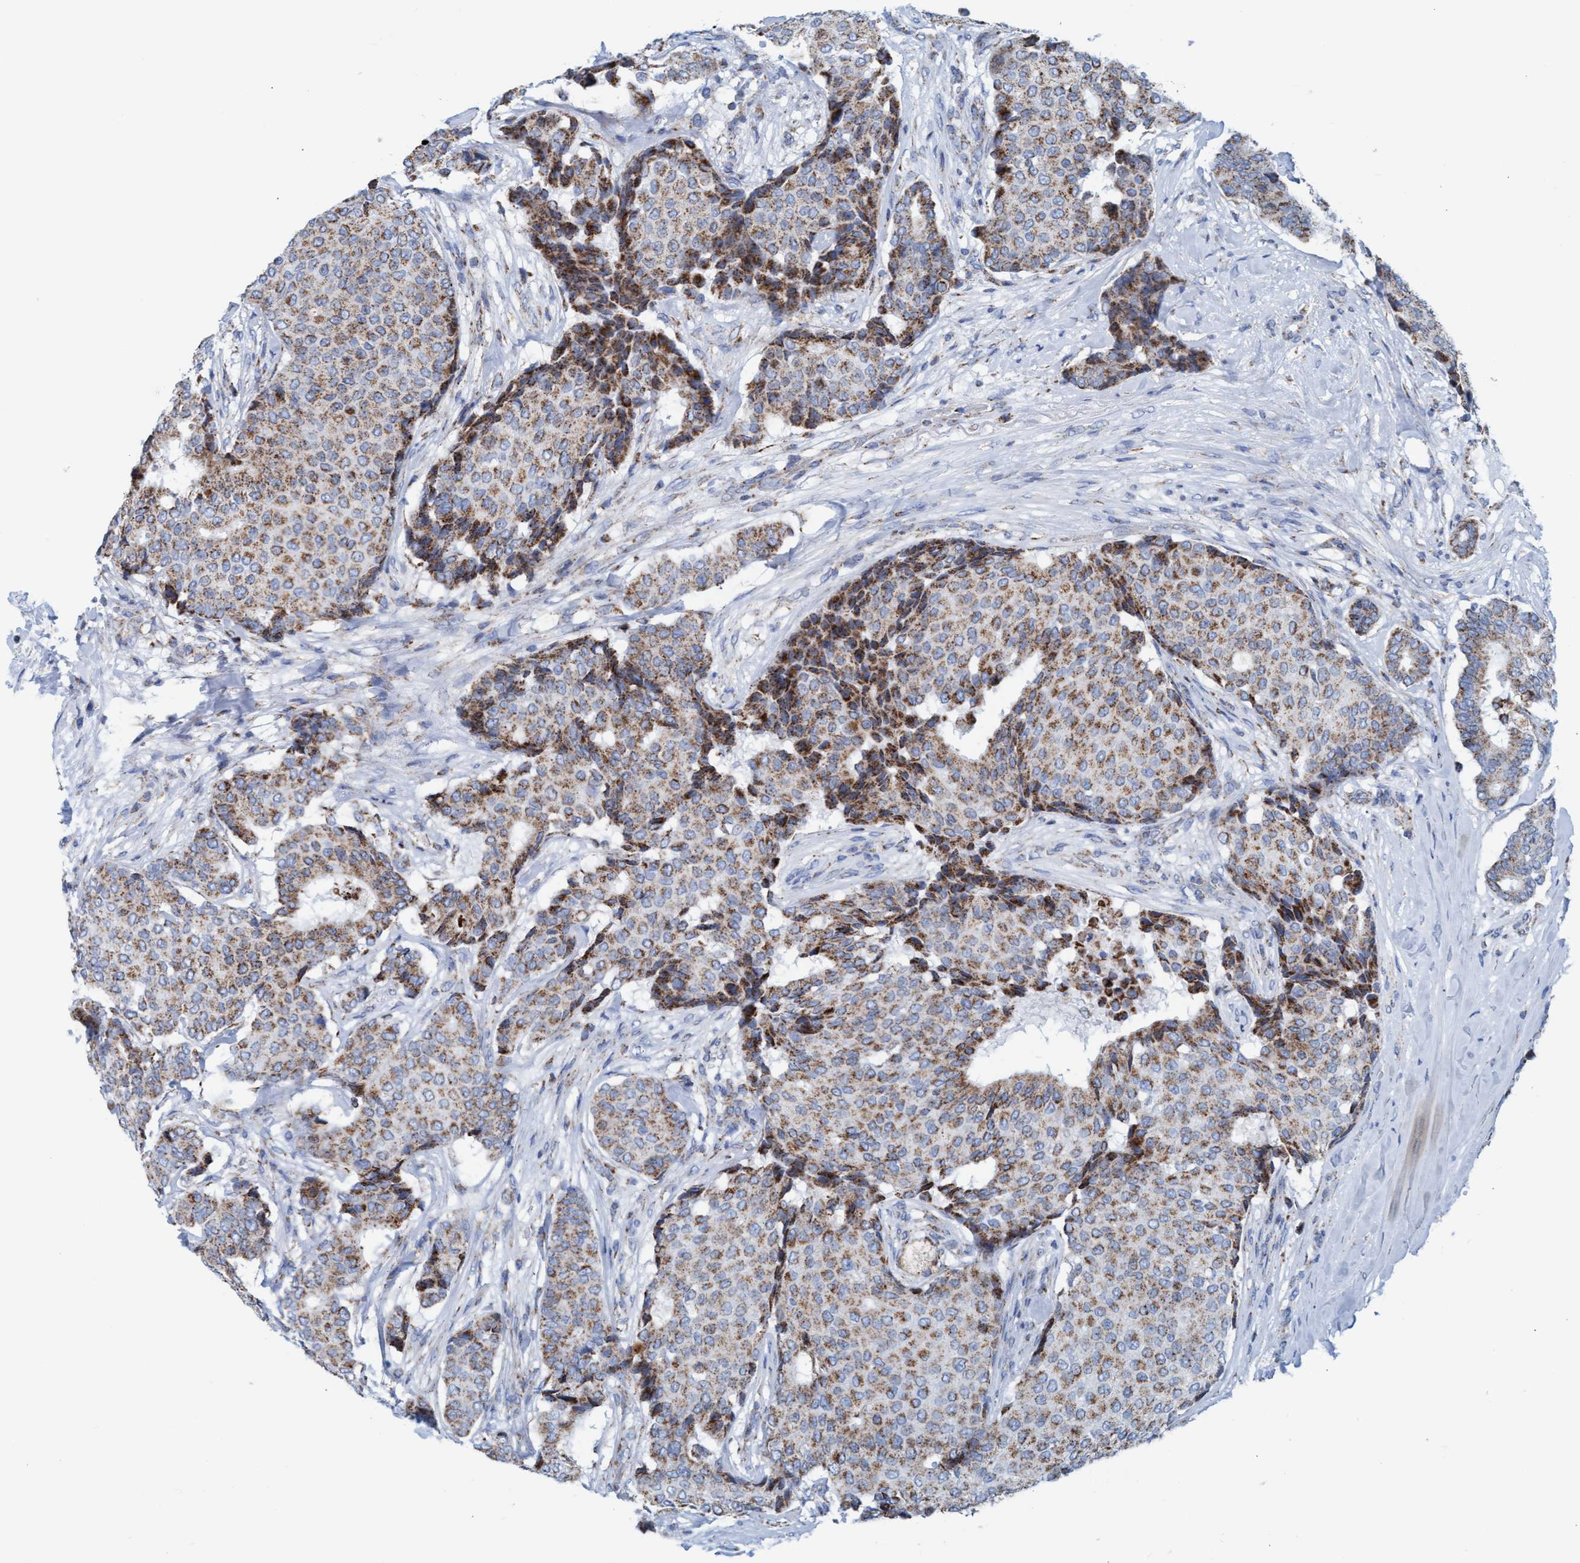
{"staining": {"intensity": "moderate", "quantity": ">75%", "location": "cytoplasmic/membranous"}, "tissue": "breast cancer", "cell_type": "Tumor cells", "image_type": "cancer", "snomed": [{"axis": "morphology", "description": "Duct carcinoma"}, {"axis": "topography", "description": "Breast"}], "caption": "Protein analysis of invasive ductal carcinoma (breast) tissue demonstrates moderate cytoplasmic/membranous expression in approximately >75% of tumor cells.", "gene": "GGA3", "patient": {"sex": "female", "age": 75}}